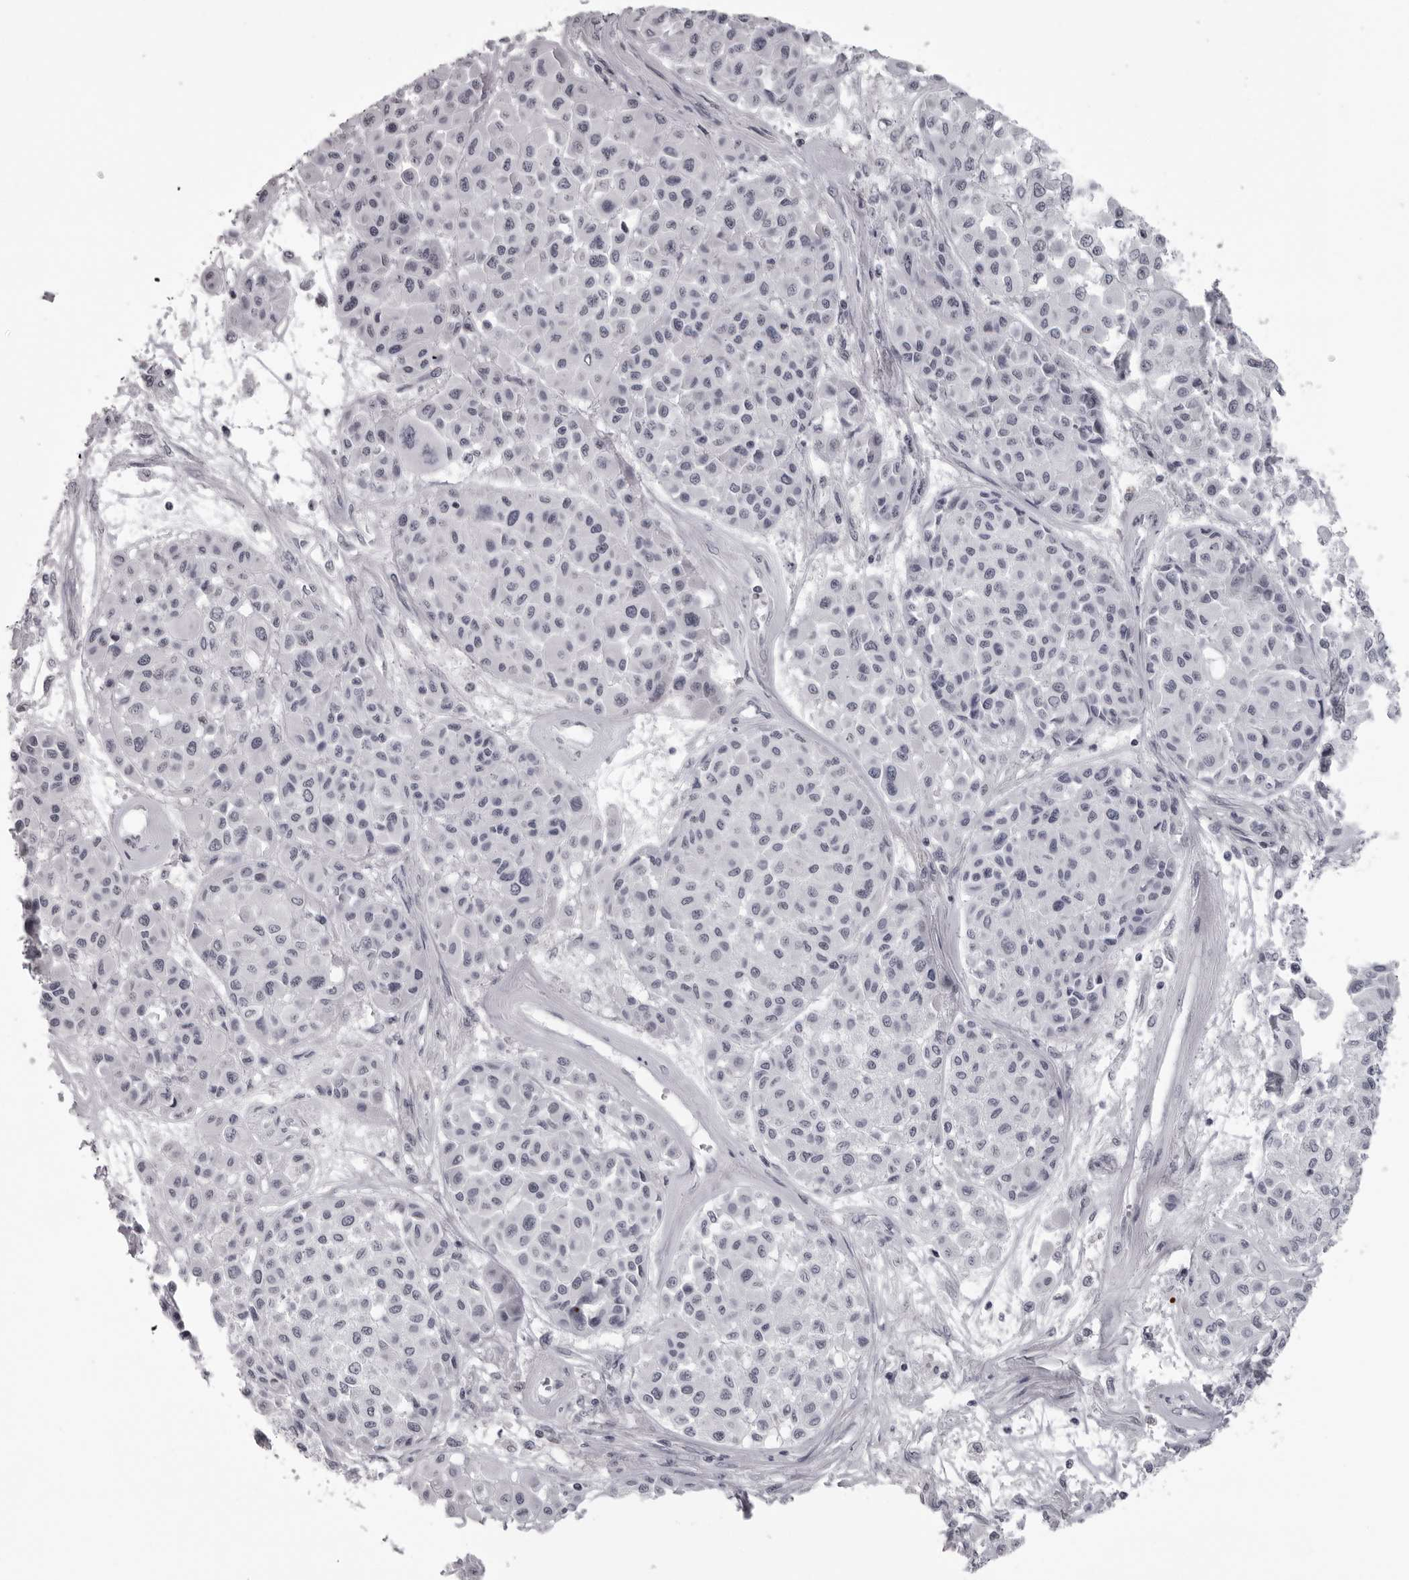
{"staining": {"intensity": "negative", "quantity": "none", "location": "none"}, "tissue": "melanoma", "cell_type": "Tumor cells", "image_type": "cancer", "snomed": [{"axis": "morphology", "description": "Malignant melanoma, Metastatic site"}, {"axis": "topography", "description": "Soft tissue"}], "caption": "IHC of human malignant melanoma (metastatic site) demonstrates no expression in tumor cells.", "gene": "HELZ", "patient": {"sex": "male", "age": 41}}